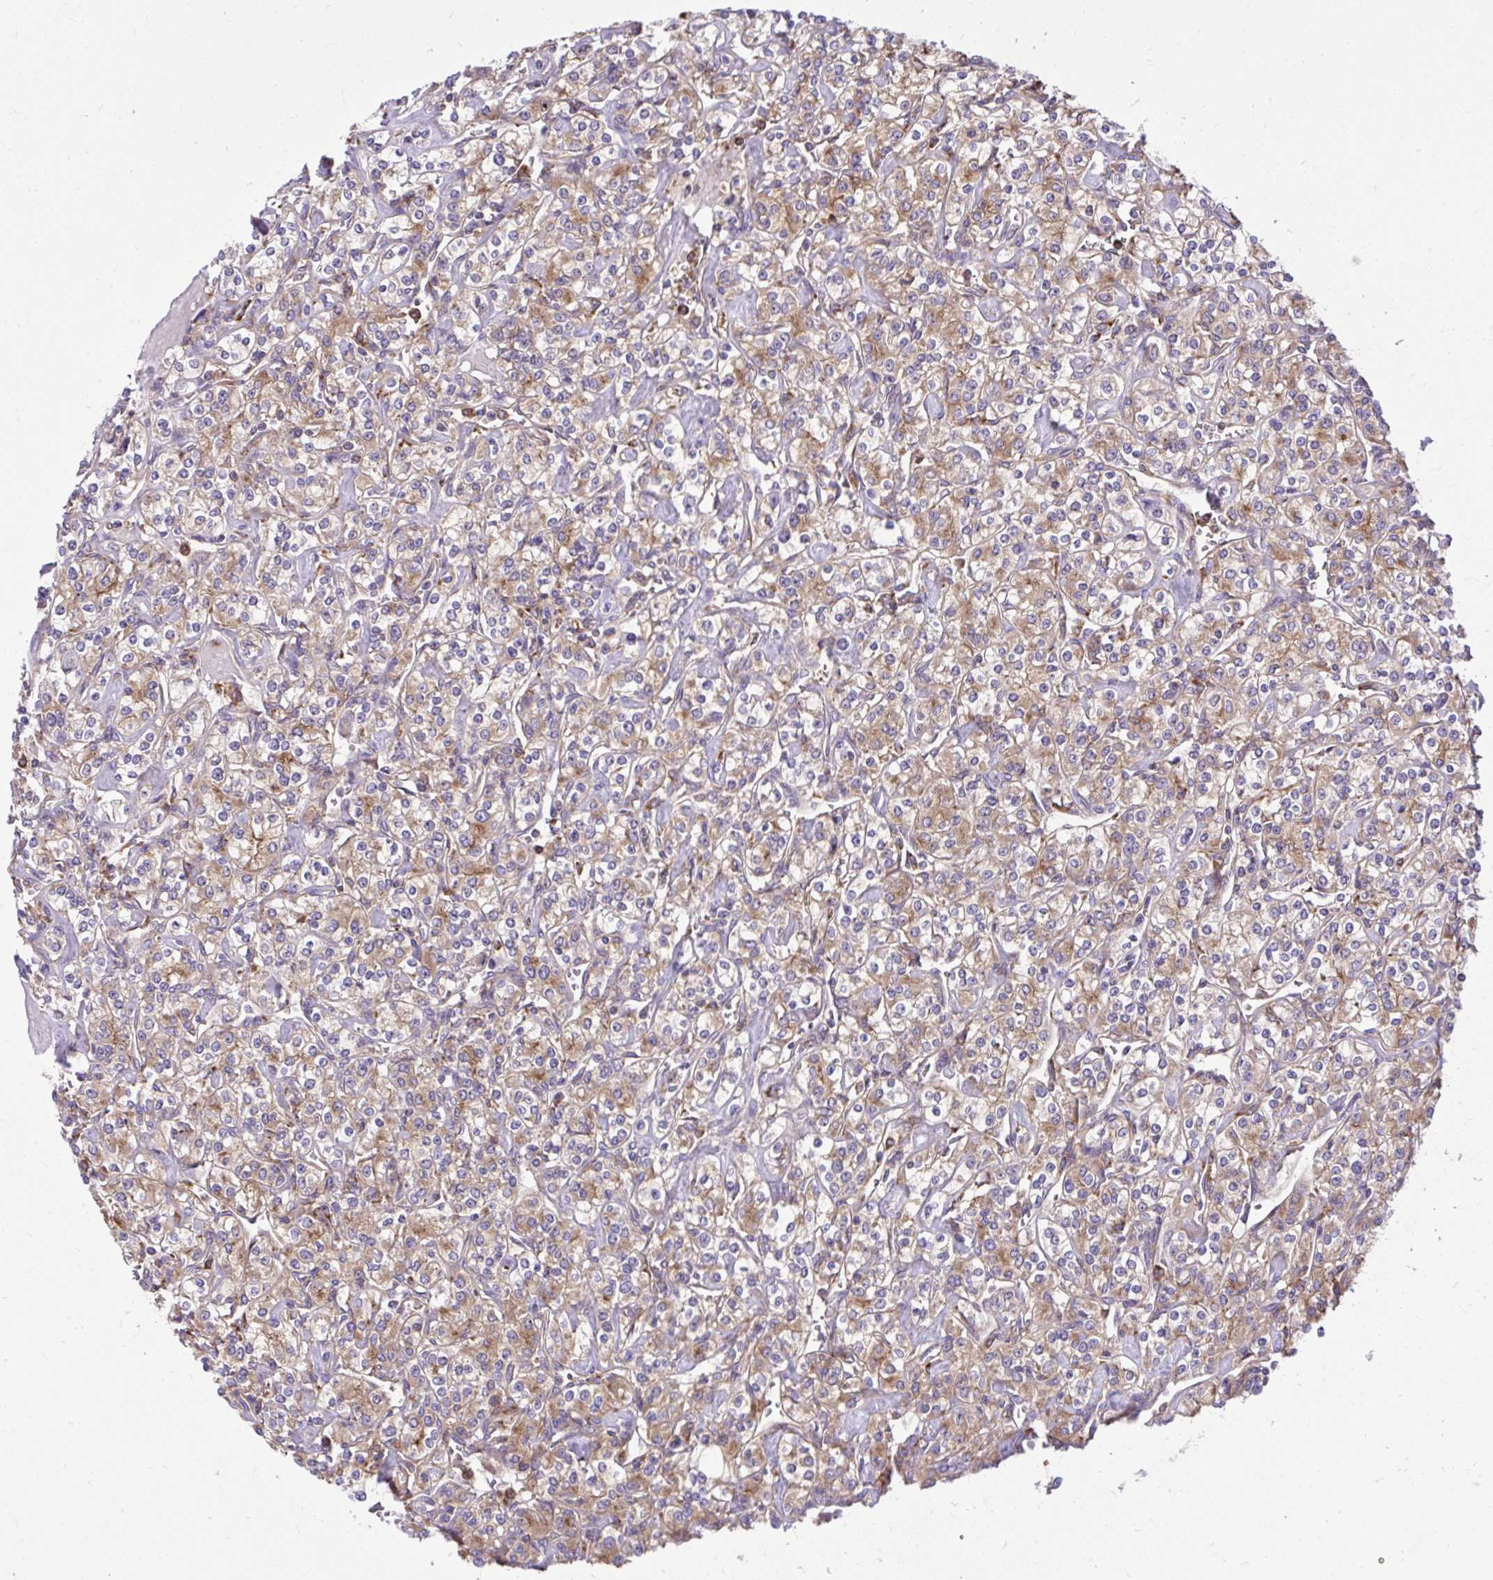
{"staining": {"intensity": "weak", "quantity": "25%-75%", "location": "cytoplasmic/membranous"}, "tissue": "renal cancer", "cell_type": "Tumor cells", "image_type": "cancer", "snomed": [{"axis": "morphology", "description": "Adenocarcinoma, NOS"}, {"axis": "topography", "description": "Kidney"}], "caption": "Immunohistochemistry (IHC) staining of renal adenocarcinoma, which exhibits low levels of weak cytoplasmic/membranous positivity in approximately 25%-75% of tumor cells indicating weak cytoplasmic/membranous protein staining. The staining was performed using DAB (brown) for protein detection and nuclei were counterstained in hematoxylin (blue).", "gene": "PAIP2", "patient": {"sex": "male", "age": 77}}